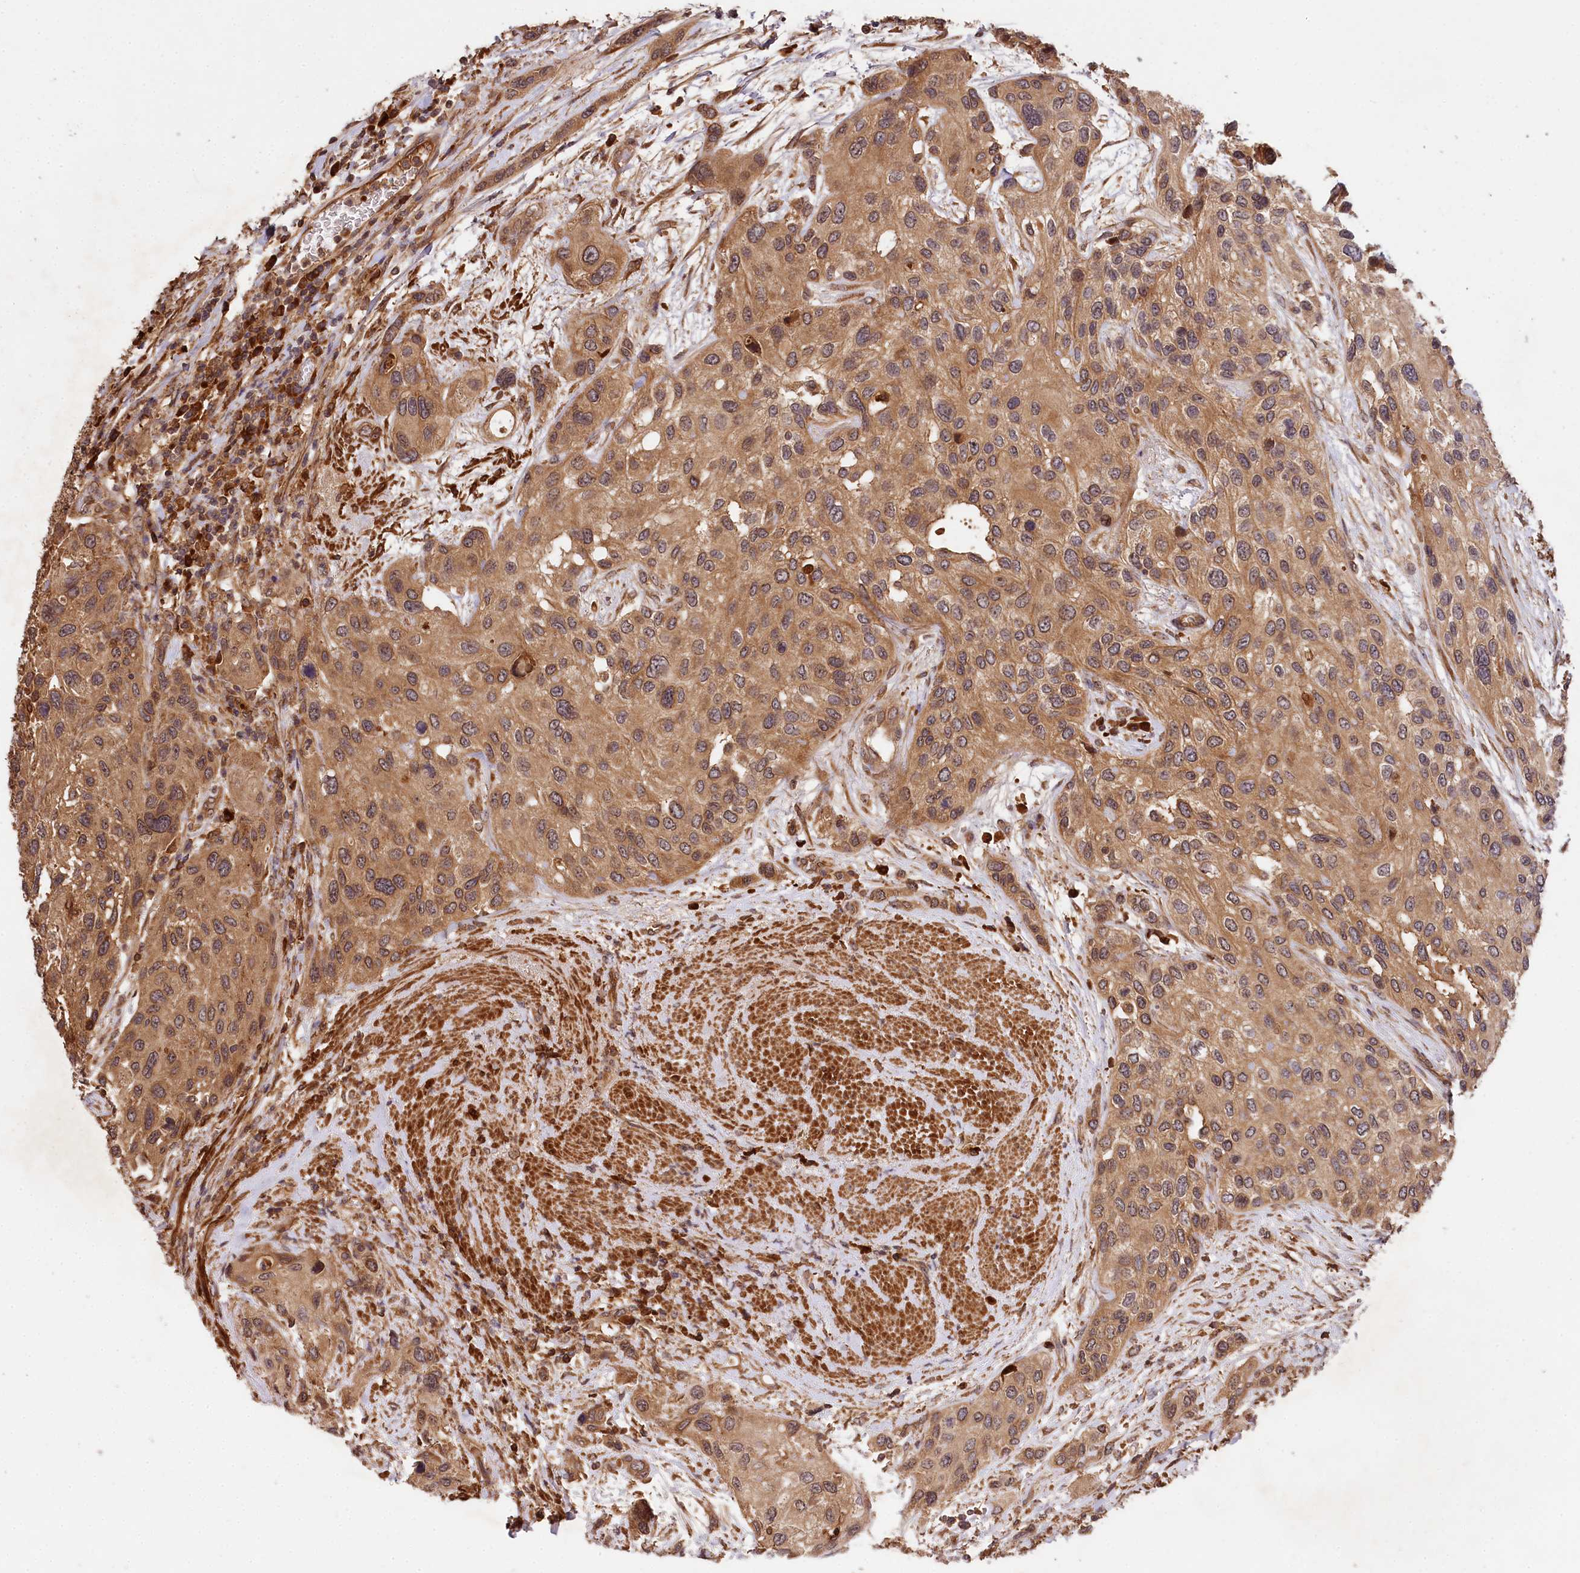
{"staining": {"intensity": "moderate", "quantity": ">75%", "location": "cytoplasmic/membranous"}, "tissue": "urothelial cancer", "cell_type": "Tumor cells", "image_type": "cancer", "snomed": [{"axis": "morphology", "description": "Normal tissue, NOS"}, {"axis": "morphology", "description": "Urothelial carcinoma, High grade"}, {"axis": "topography", "description": "Vascular tissue"}, {"axis": "topography", "description": "Urinary bladder"}], "caption": "High-magnification brightfield microscopy of high-grade urothelial carcinoma stained with DAB (brown) and counterstained with hematoxylin (blue). tumor cells exhibit moderate cytoplasmic/membranous staining is present in about>75% of cells.", "gene": "MCF2L2", "patient": {"sex": "female", "age": 56}}